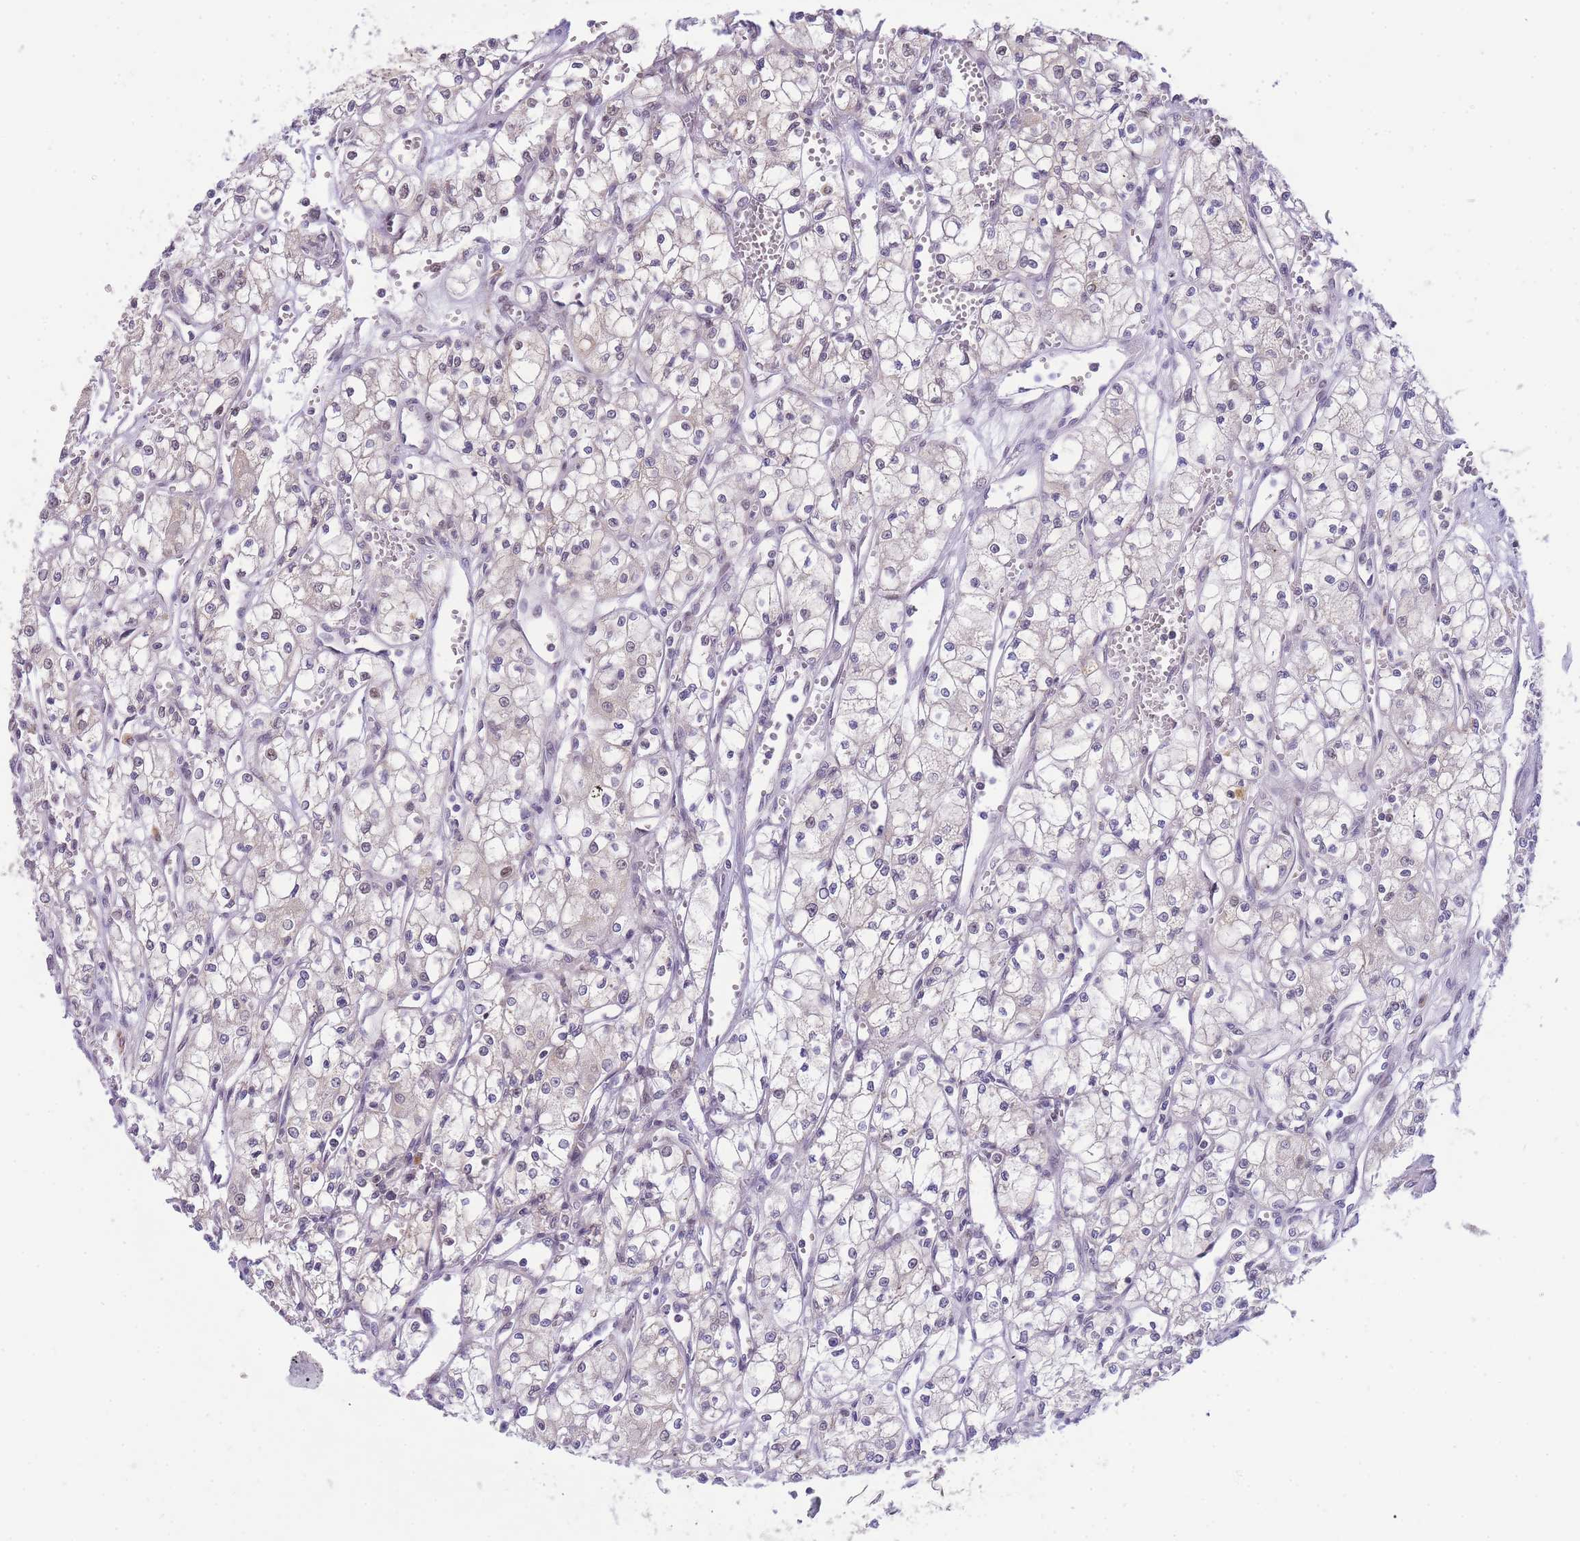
{"staining": {"intensity": "negative", "quantity": "none", "location": "none"}, "tissue": "renal cancer", "cell_type": "Tumor cells", "image_type": "cancer", "snomed": [{"axis": "morphology", "description": "Adenocarcinoma, NOS"}, {"axis": "topography", "description": "Kidney"}], "caption": "Protein analysis of adenocarcinoma (renal) shows no significant expression in tumor cells.", "gene": "PUS10", "patient": {"sex": "male", "age": 59}}